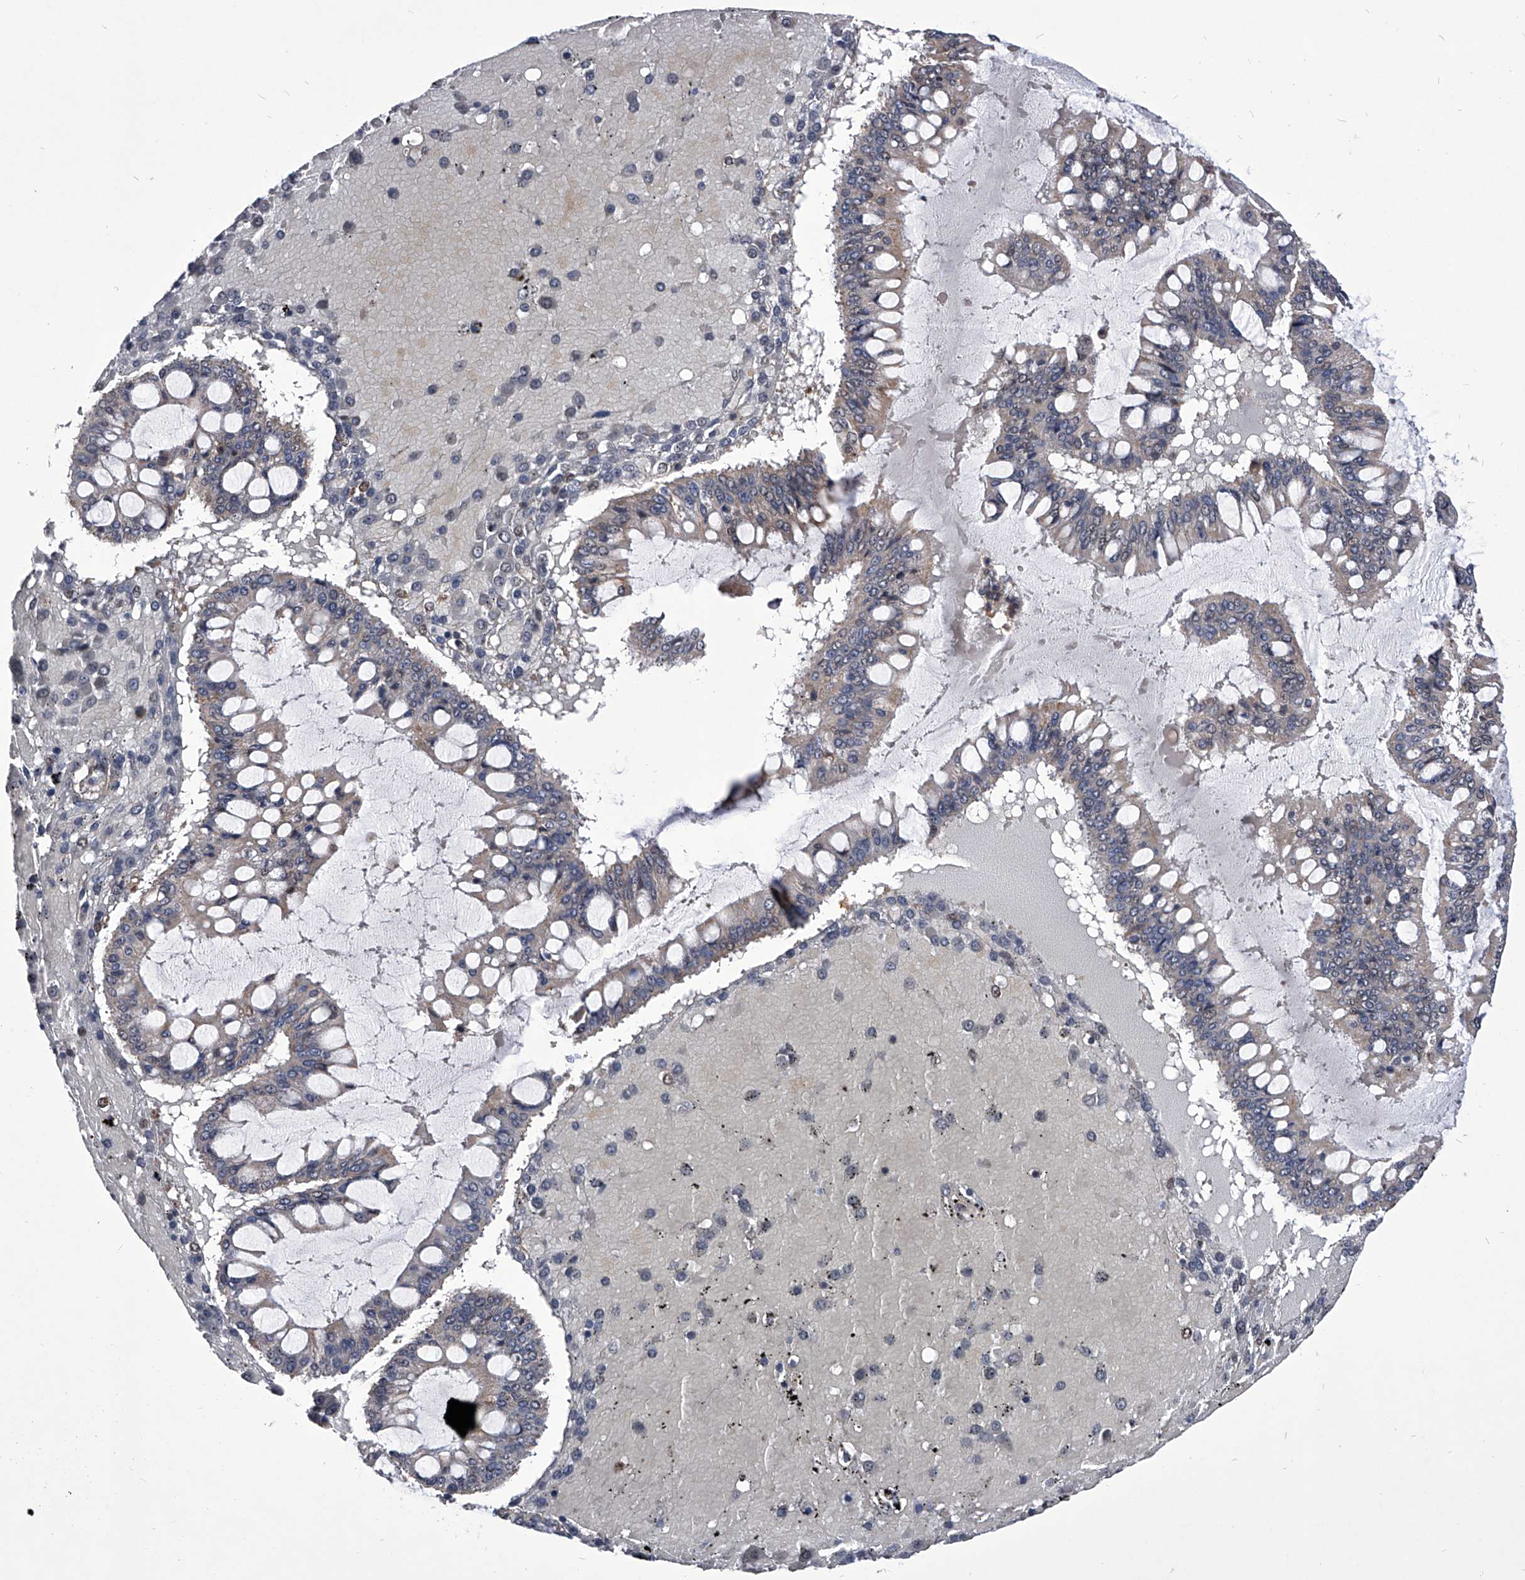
{"staining": {"intensity": "weak", "quantity": "25%-75%", "location": "cytoplasmic/membranous,nuclear"}, "tissue": "ovarian cancer", "cell_type": "Tumor cells", "image_type": "cancer", "snomed": [{"axis": "morphology", "description": "Cystadenocarcinoma, mucinous, NOS"}, {"axis": "topography", "description": "Ovary"}], "caption": "IHC photomicrograph of human ovarian cancer stained for a protein (brown), which demonstrates low levels of weak cytoplasmic/membranous and nuclear staining in about 25%-75% of tumor cells.", "gene": "CMTR1", "patient": {"sex": "female", "age": 73}}